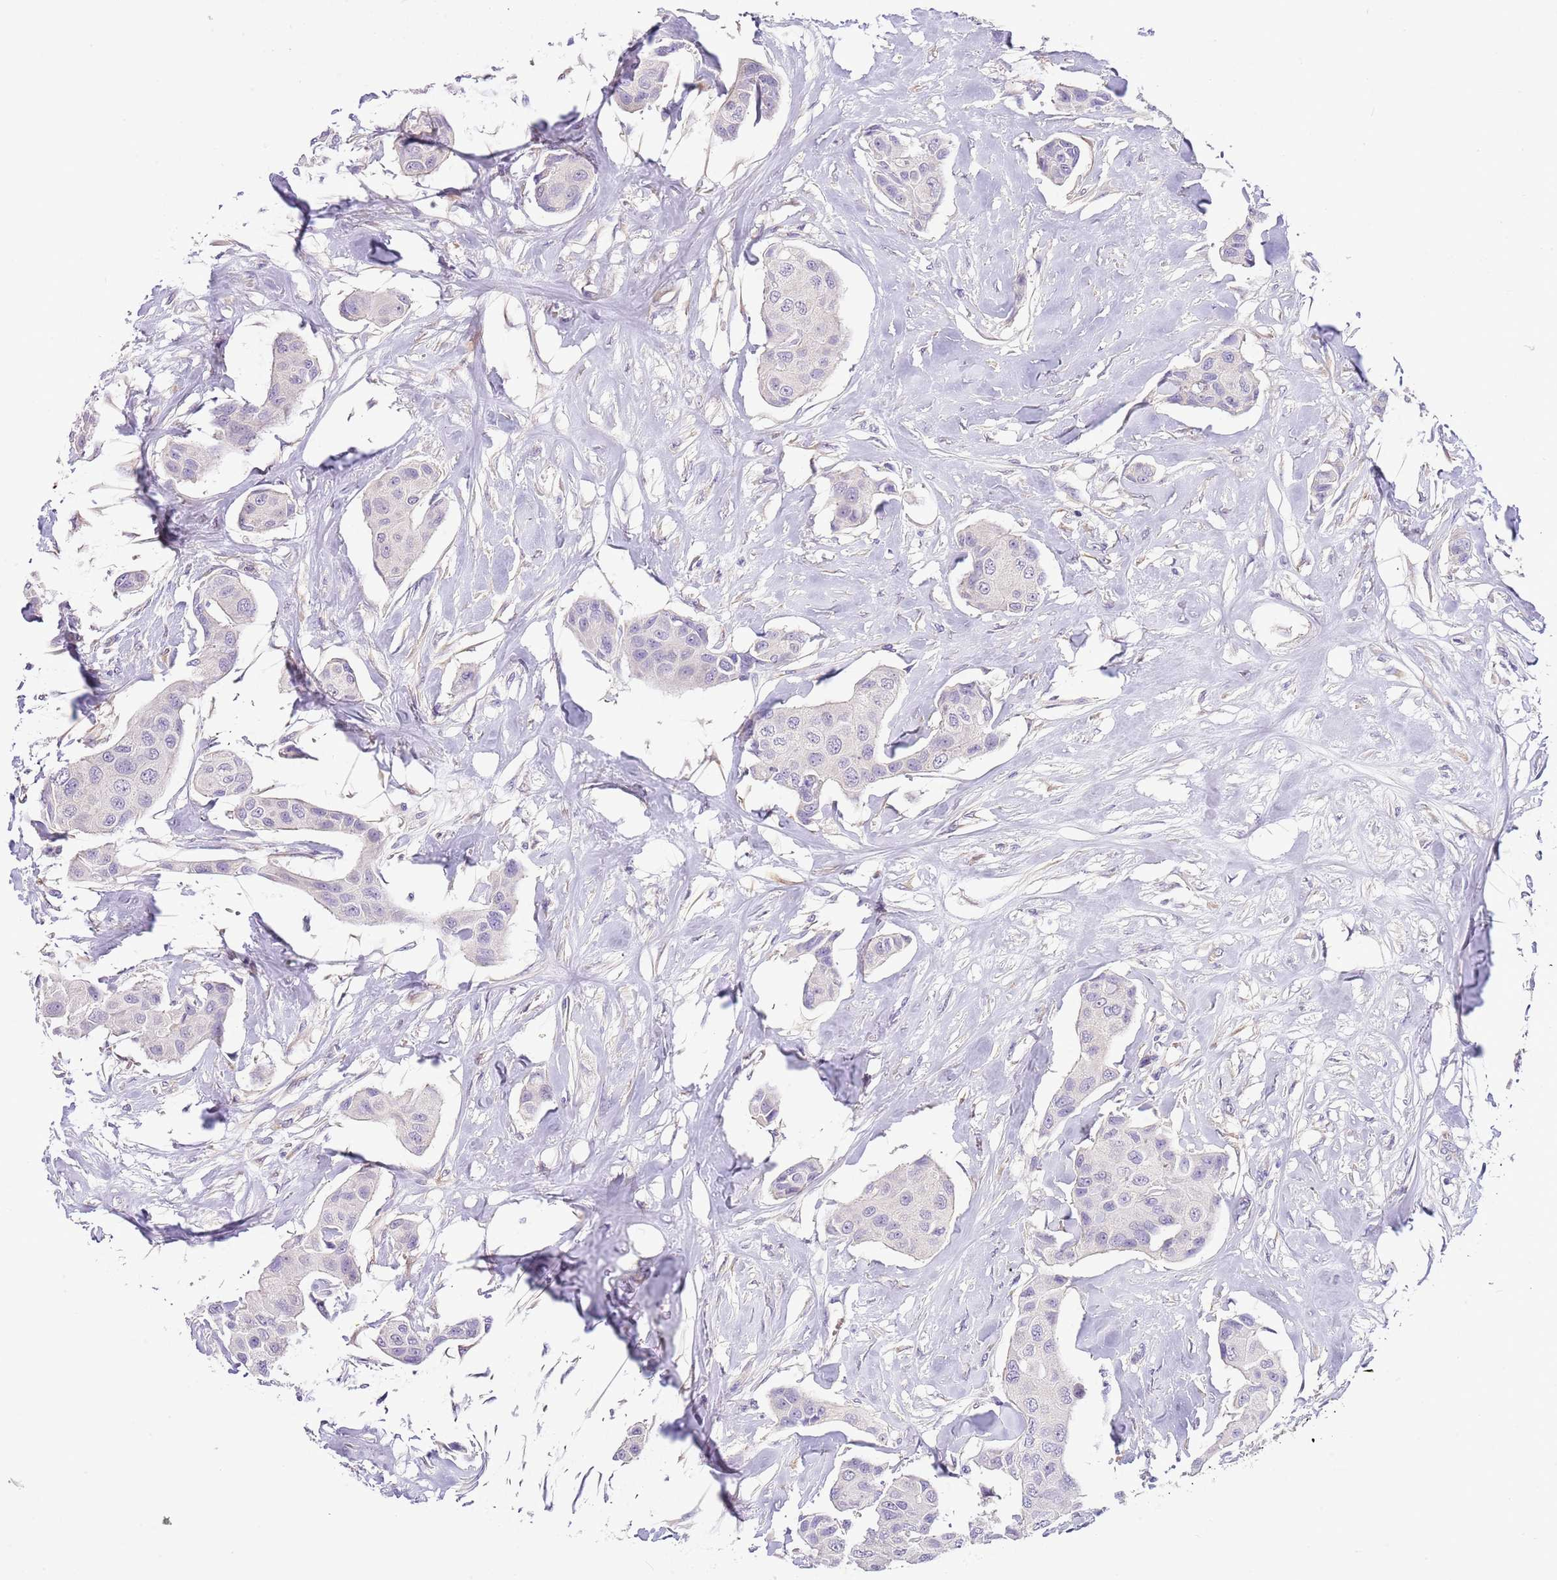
{"staining": {"intensity": "negative", "quantity": "none", "location": "none"}, "tissue": "breast cancer", "cell_type": "Tumor cells", "image_type": "cancer", "snomed": [{"axis": "morphology", "description": "Duct carcinoma"}, {"axis": "topography", "description": "Breast"}, {"axis": "topography", "description": "Lymph node"}], "caption": "An immunohistochemistry photomicrograph of breast cancer (intraductal carcinoma) is shown. There is no staining in tumor cells of breast cancer (intraductal carcinoma). The staining is performed using DAB (3,3'-diaminobenzidine) brown chromogen with nuclei counter-stained in using hematoxylin.", "gene": "RFK", "patient": {"sex": "female", "age": 80}}